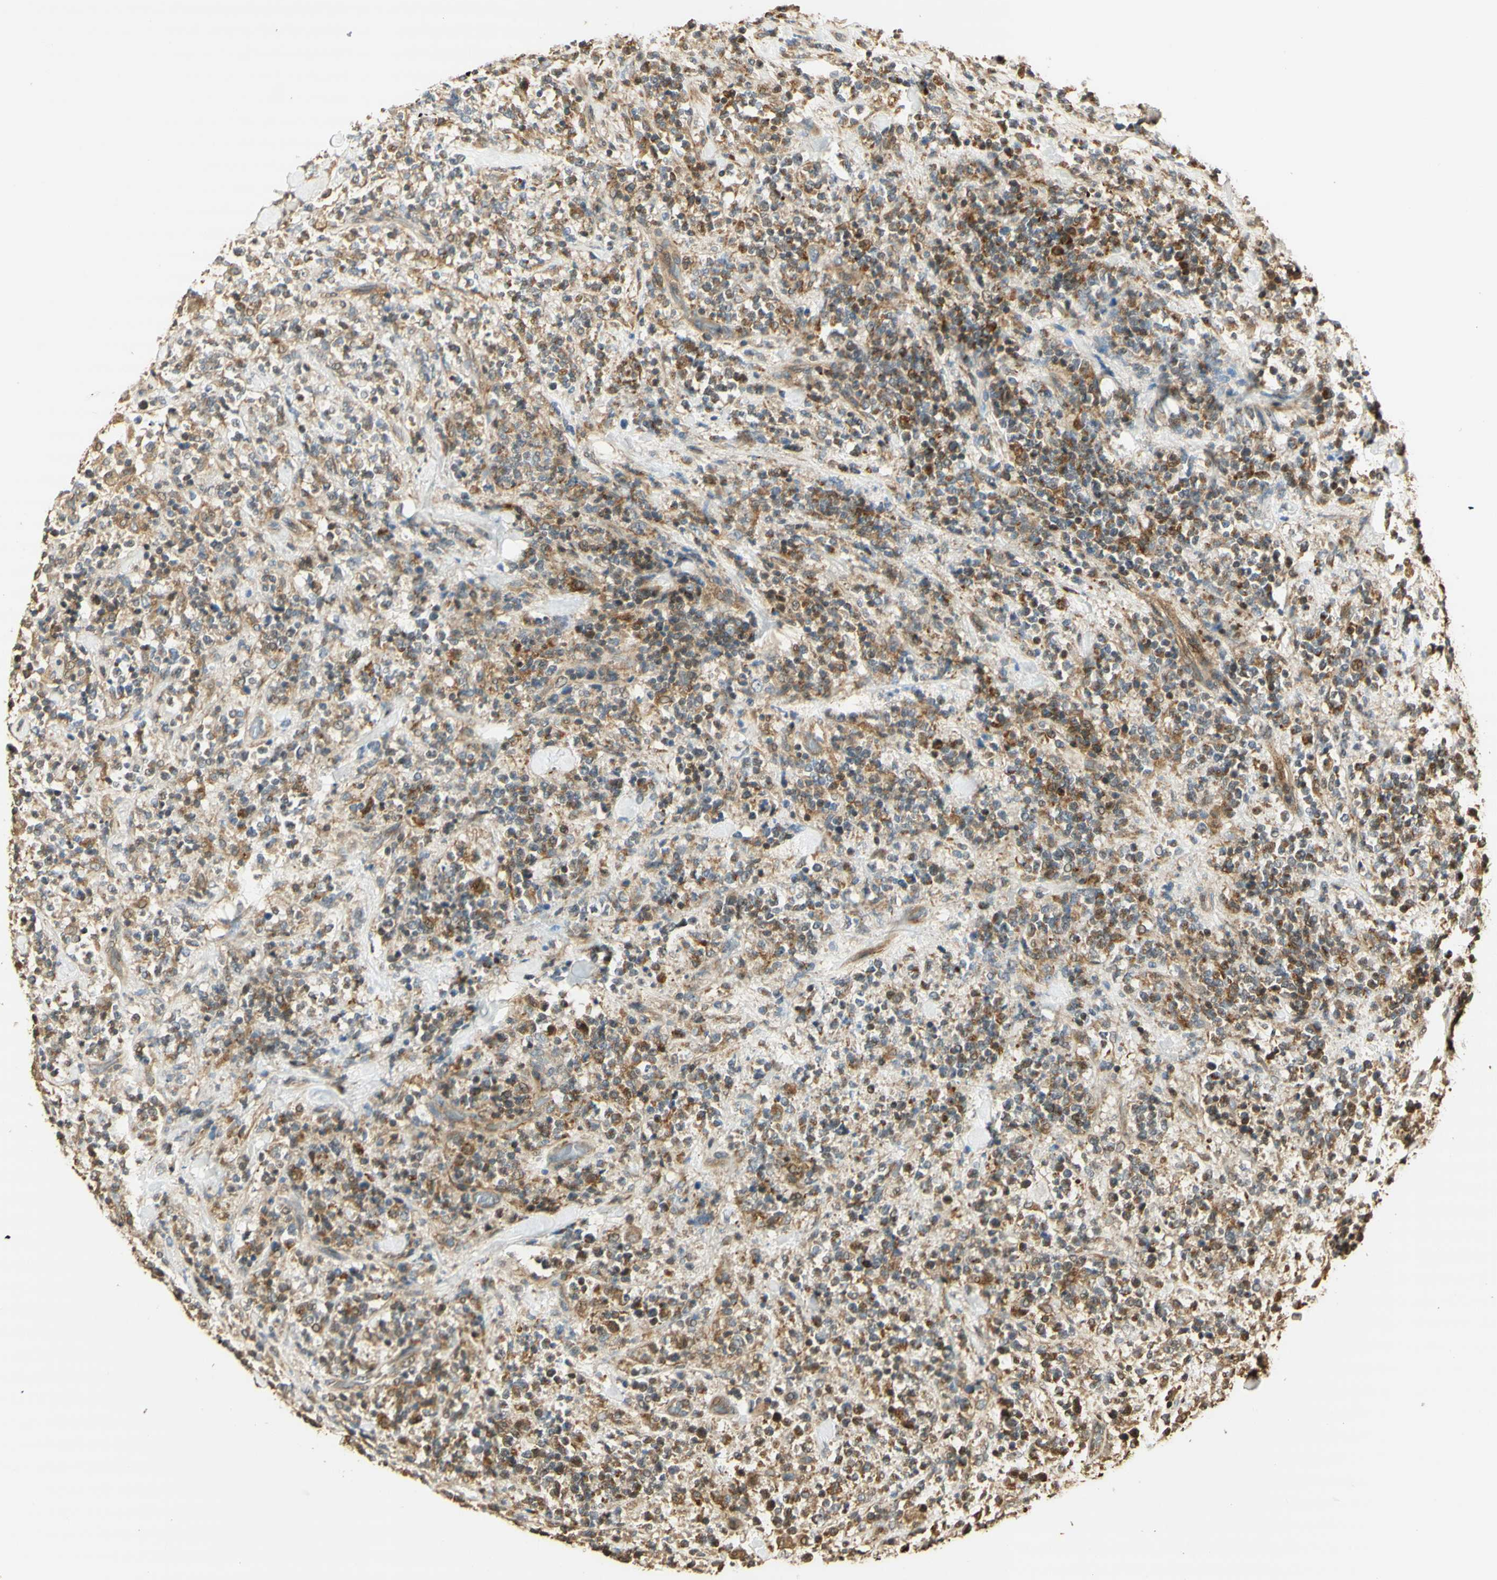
{"staining": {"intensity": "moderate", "quantity": ">75%", "location": "cytoplasmic/membranous"}, "tissue": "lymphoma", "cell_type": "Tumor cells", "image_type": "cancer", "snomed": [{"axis": "morphology", "description": "Malignant lymphoma, non-Hodgkin's type, High grade"}, {"axis": "topography", "description": "Soft tissue"}], "caption": "Immunohistochemical staining of human lymphoma displays medium levels of moderate cytoplasmic/membranous protein positivity in about >75% of tumor cells.", "gene": "AGER", "patient": {"sex": "male", "age": 18}}